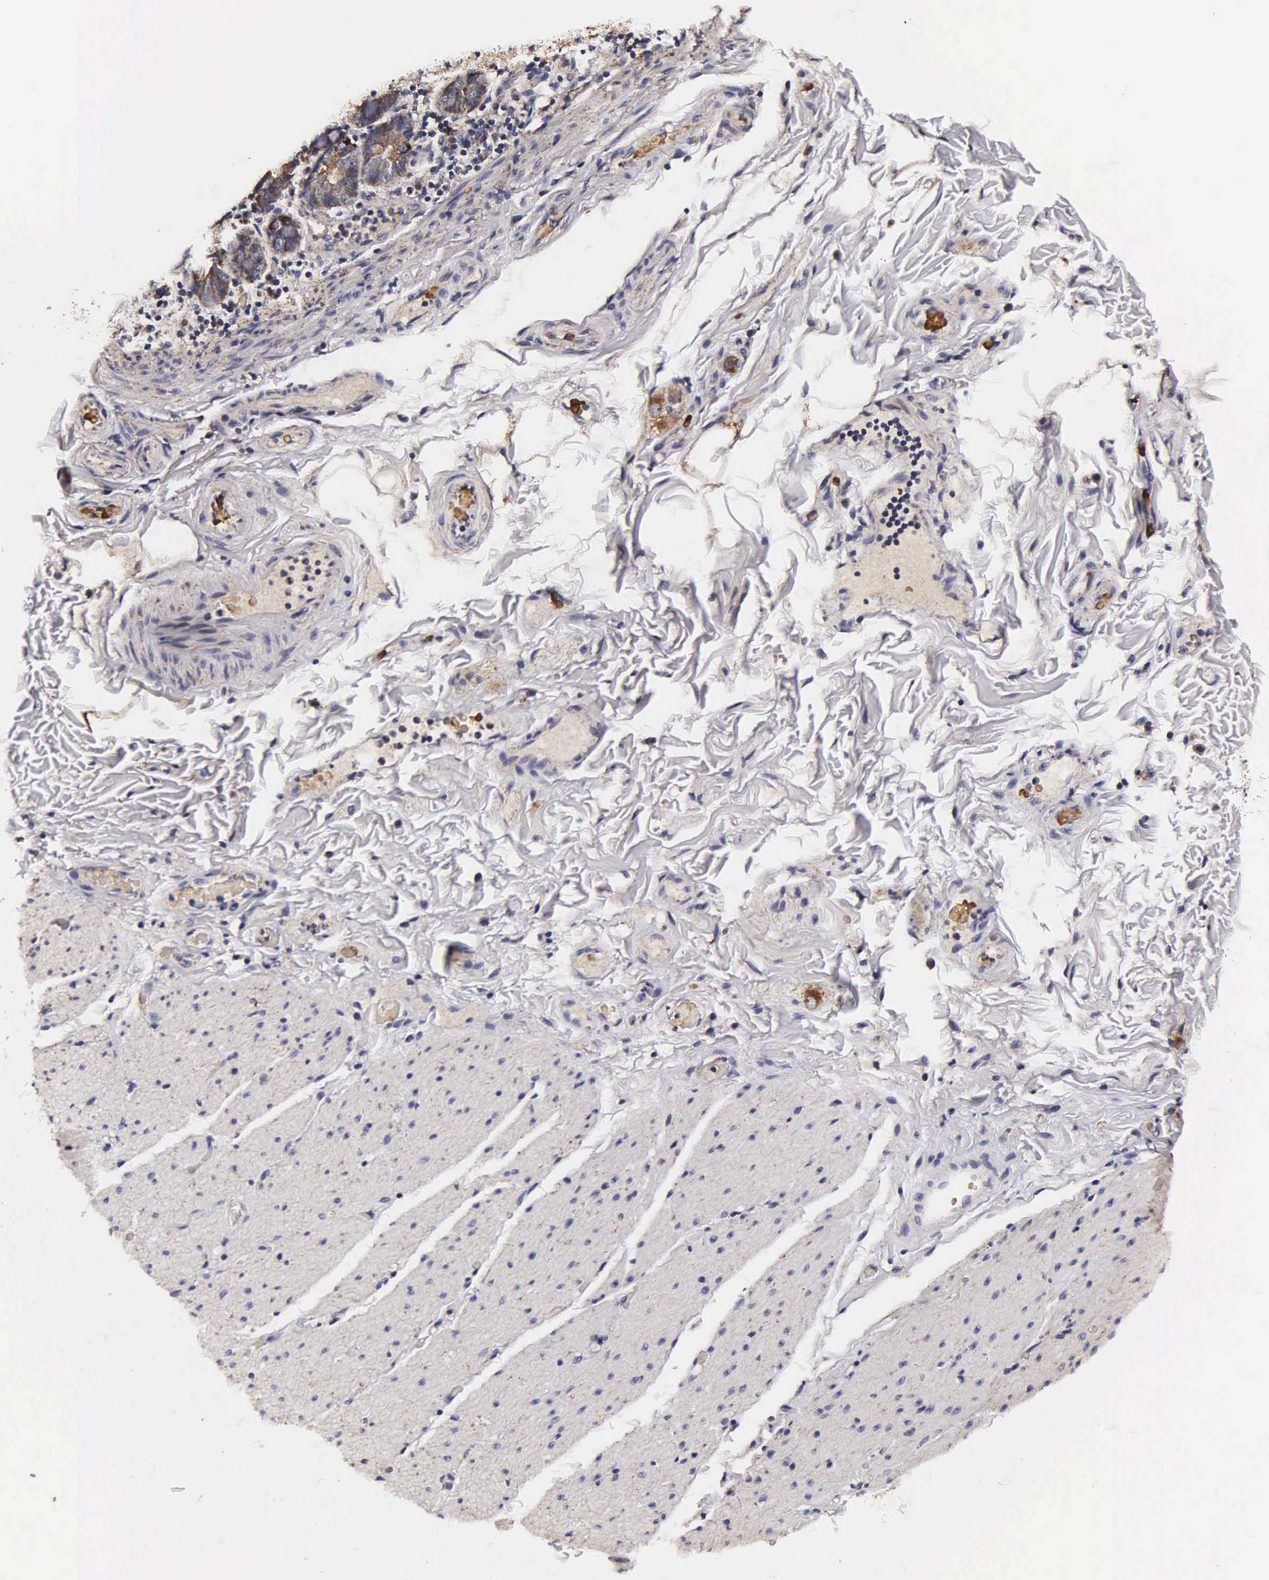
{"staining": {"intensity": "weak", "quantity": "25%-75%", "location": "cytoplasmic/membranous"}, "tissue": "adipose tissue", "cell_type": "Adipocytes", "image_type": "normal", "snomed": [{"axis": "morphology", "description": "Normal tissue, NOS"}, {"axis": "topography", "description": "Duodenum"}], "caption": "Adipose tissue stained with DAB (3,3'-diaminobenzidine) immunohistochemistry (IHC) displays low levels of weak cytoplasmic/membranous expression in approximately 25%-75% of adipocytes. The staining was performed using DAB (3,3'-diaminobenzidine) to visualize the protein expression in brown, while the nuclei were stained in blue with hematoxylin (Magnification: 20x).", "gene": "PSMA3", "patient": {"sex": "male", "age": 63}}